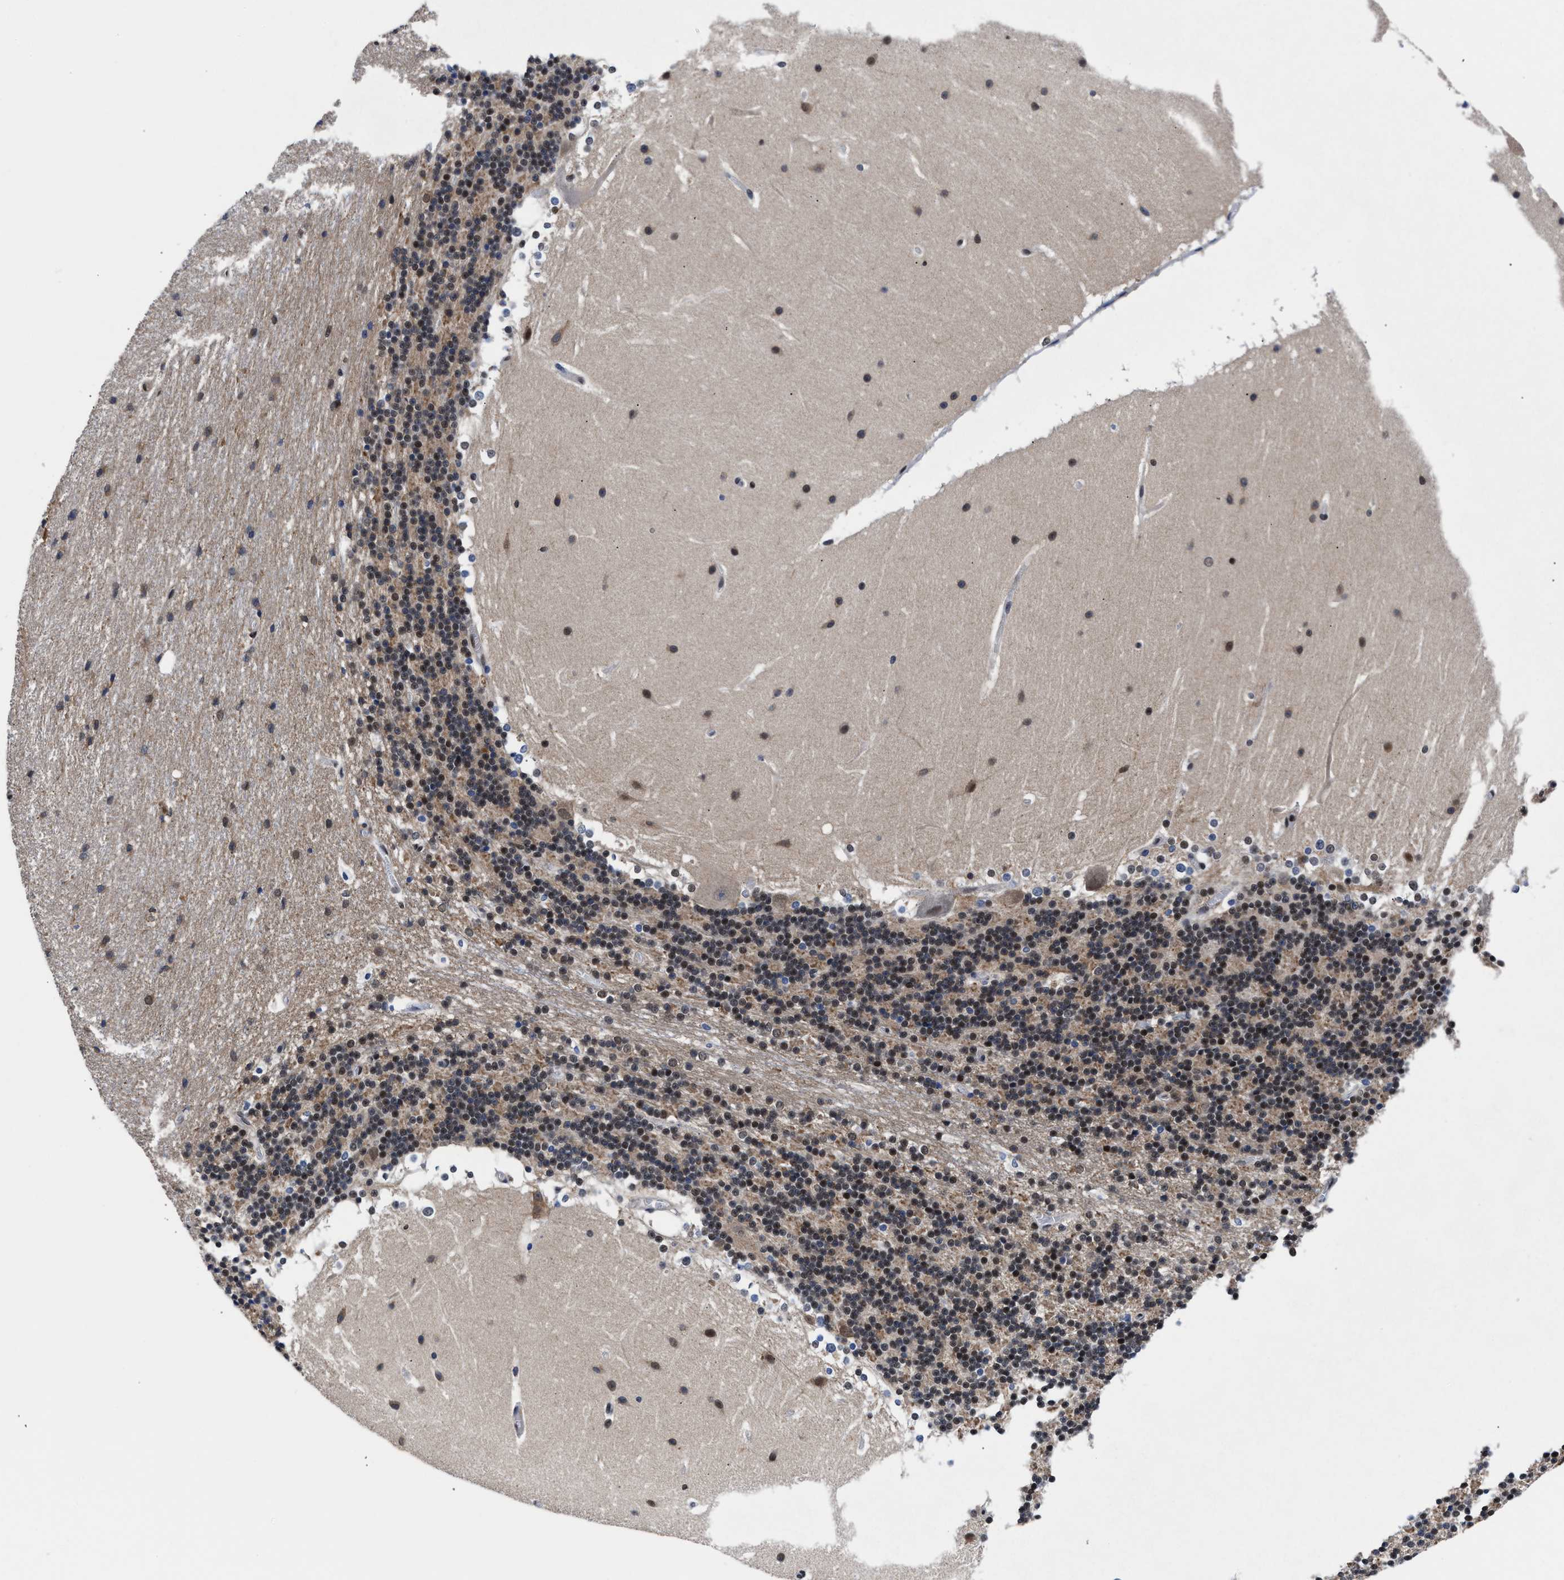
{"staining": {"intensity": "moderate", "quantity": "<25%", "location": "nuclear"}, "tissue": "cerebellum", "cell_type": "Cells in granular layer", "image_type": "normal", "snomed": [{"axis": "morphology", "description": "Normal tissue, NOS"}, {"axis": "topography", "description": "Cerebellum"}], "caption": "An image of cerebellum stained for a protein displays moderate nuclear brown staining in cells in granular layer.", "gene": "ACLY", "patient": {"sex": "female", "age": 19}}